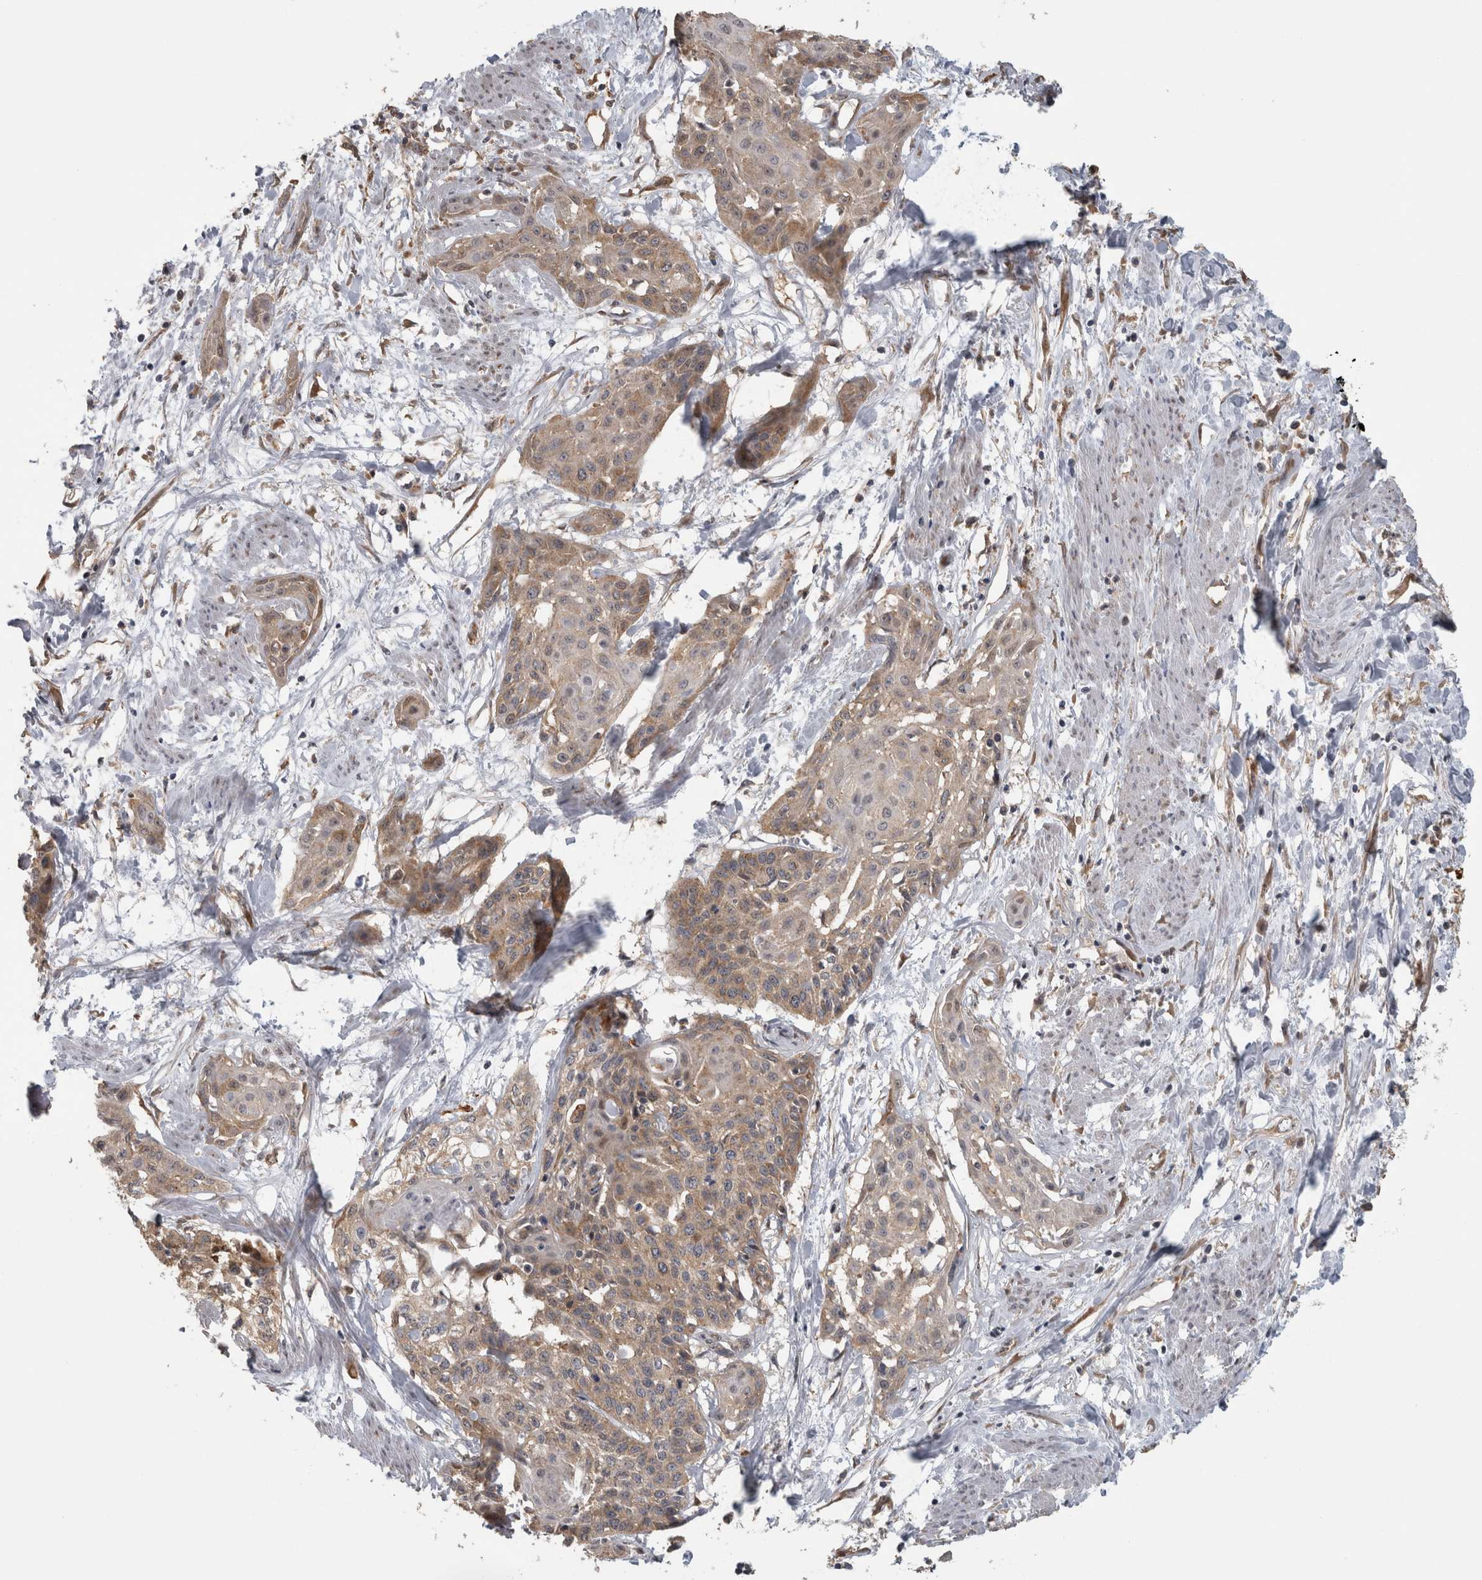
{"staining": {"intensity": "weak", "quantity": "25%-75%", "location": "cytoplasmic/membranous"}, "tissue": "cervical cancer", "cell_type": "Tumor cells", "image_type": "cancer", "snomed": [{"axis": "morphology", "description": "Squamous cell carcinoma, NOS"}, {"axis": "topography", "description": "Cervix"}], "caption": "This is a photomicrograph of immunohistochemistry staining of cervical squamous cell carcinoma, which shows weak expression in the cytoplasmic/membranous of tumor cells.", "gene": "ATXN2", "patient": {"sex": "female", "age": 57}}